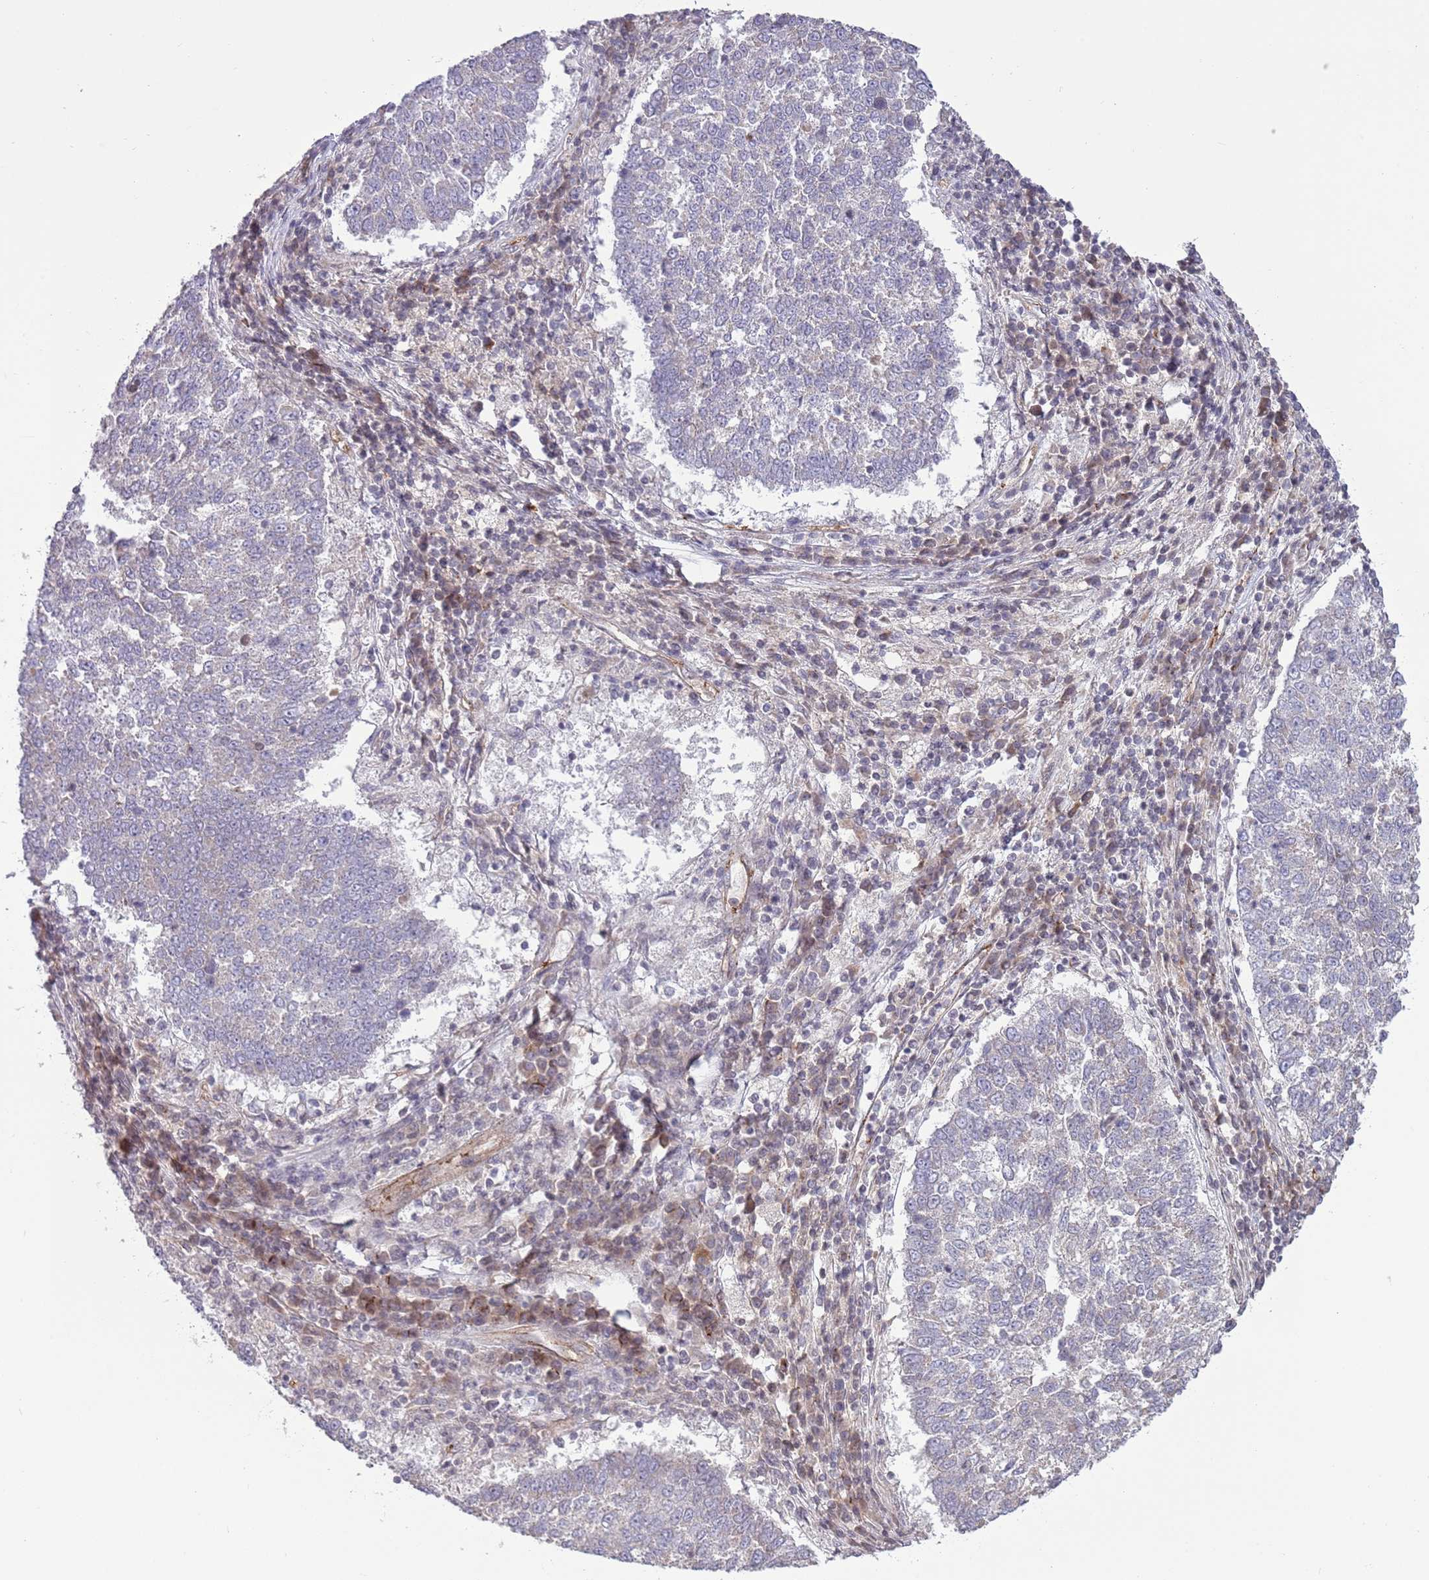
{"staining": {"intensity": "negative", "quantity": "none", "location": "none"}, "tissue": "lung cancer", "cell_type": "Tumor cells", "image_type": "cancer", "snomed": [{"axis": "morphology", "description": "Squamous cell carcinoma, NOS"}, {"axis": "topography", "description": "Lung"}], "caption": "Immunohistochemical staining of human lung cancer (squamous cell carcinoma) reveals no significant expression in tumor cells.", "gene": "DPP10", "patient": {"sex": "male", "age": 73}}